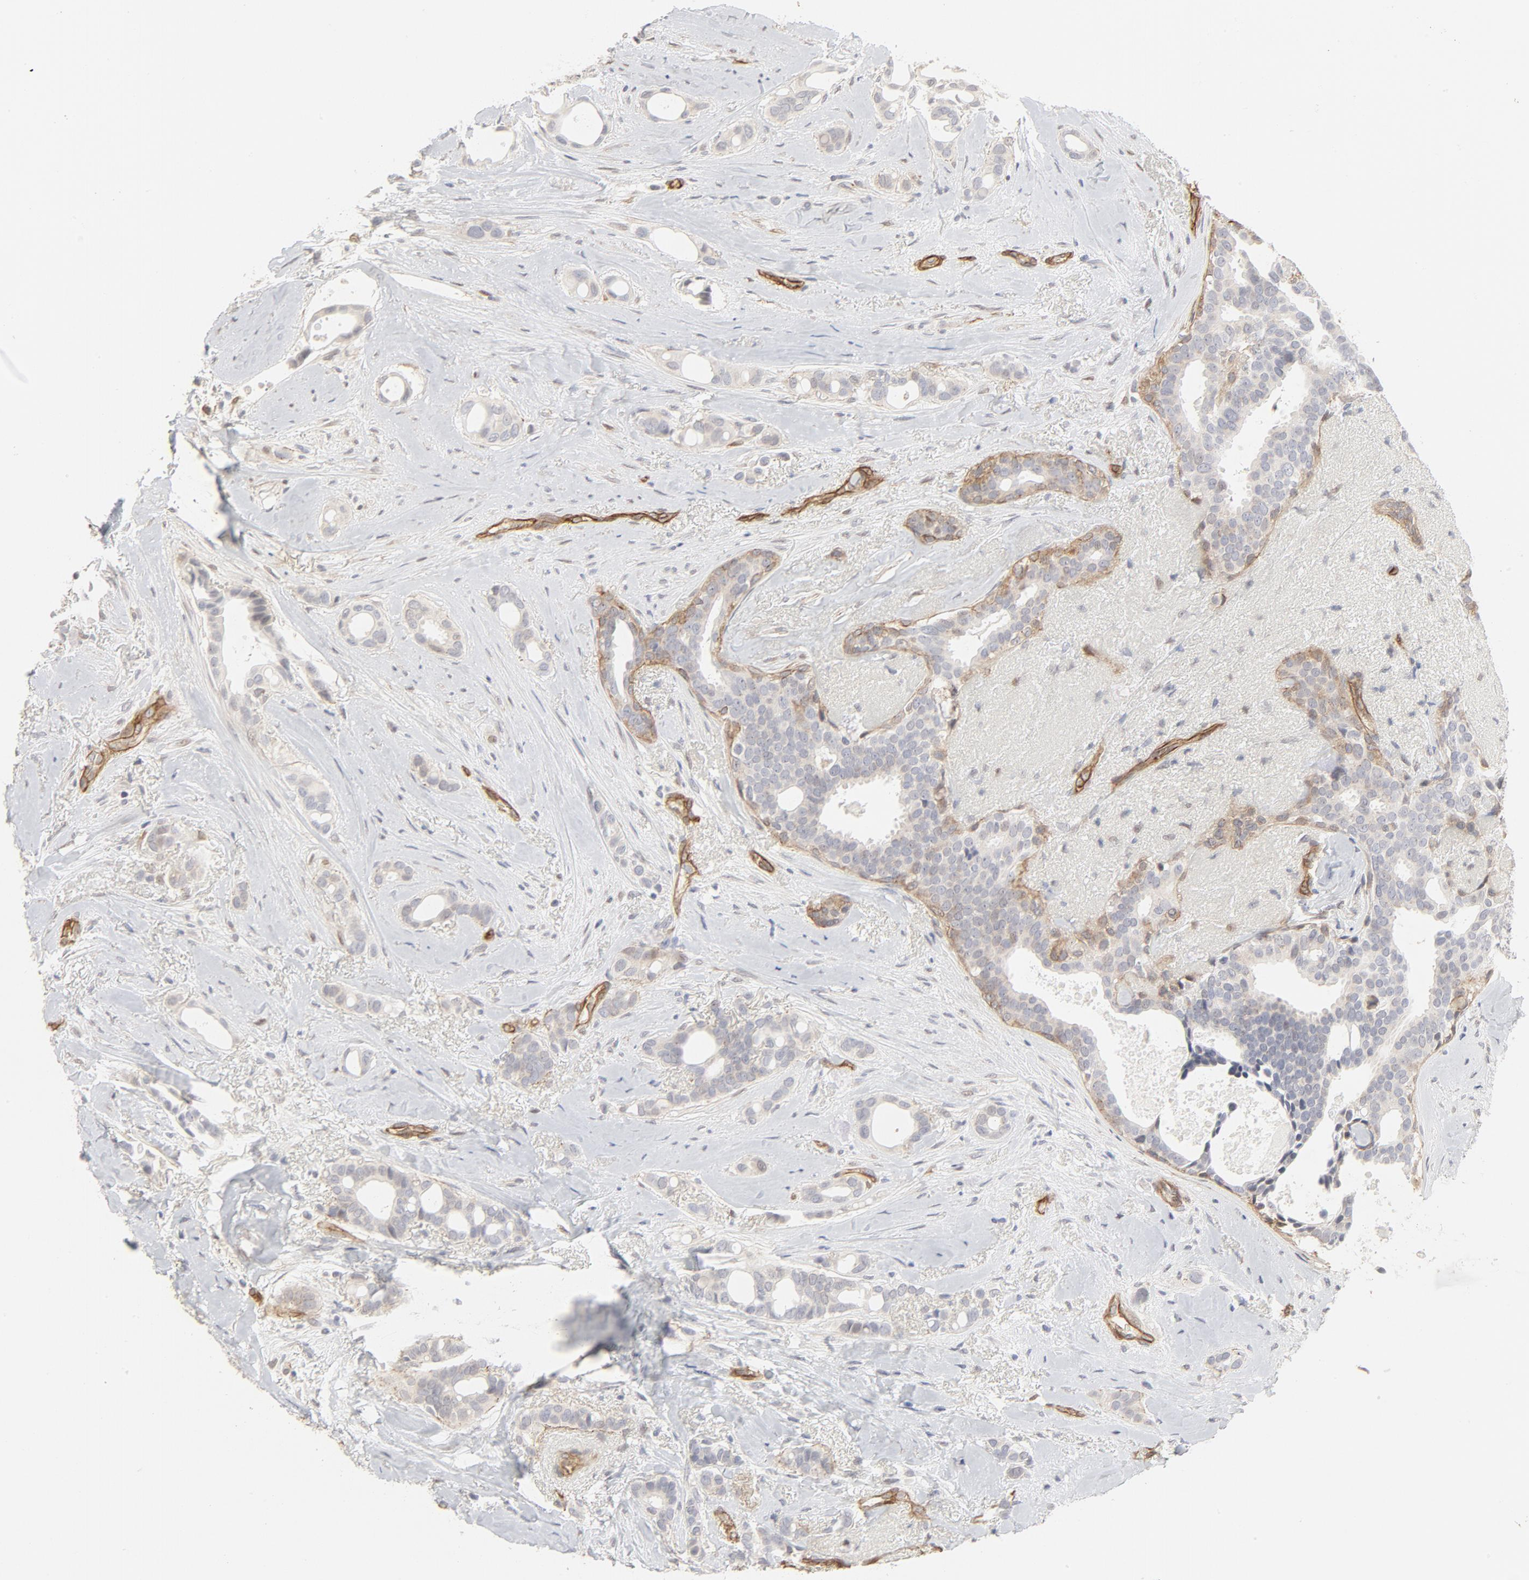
{"staining": {"intensity": "negative", "quantity": "none", "location": "none"}, "tissue": "breast cancer", "cell_type": "Tumor cells", "image_type": "cancer", "snomed": [{"axis": "morphology", "description": "Duct carcinoma"}, {"axis": "topography", "description": "Breast"}], "caption": "Human breast cancer (infiltrating ductal carcinoma) stained for a protein using immunohistochemistry (IHC) exhibits no staining in tumor cells.", "gene": "MAGED4", "patient": {"sex": "female", "age": 54}}